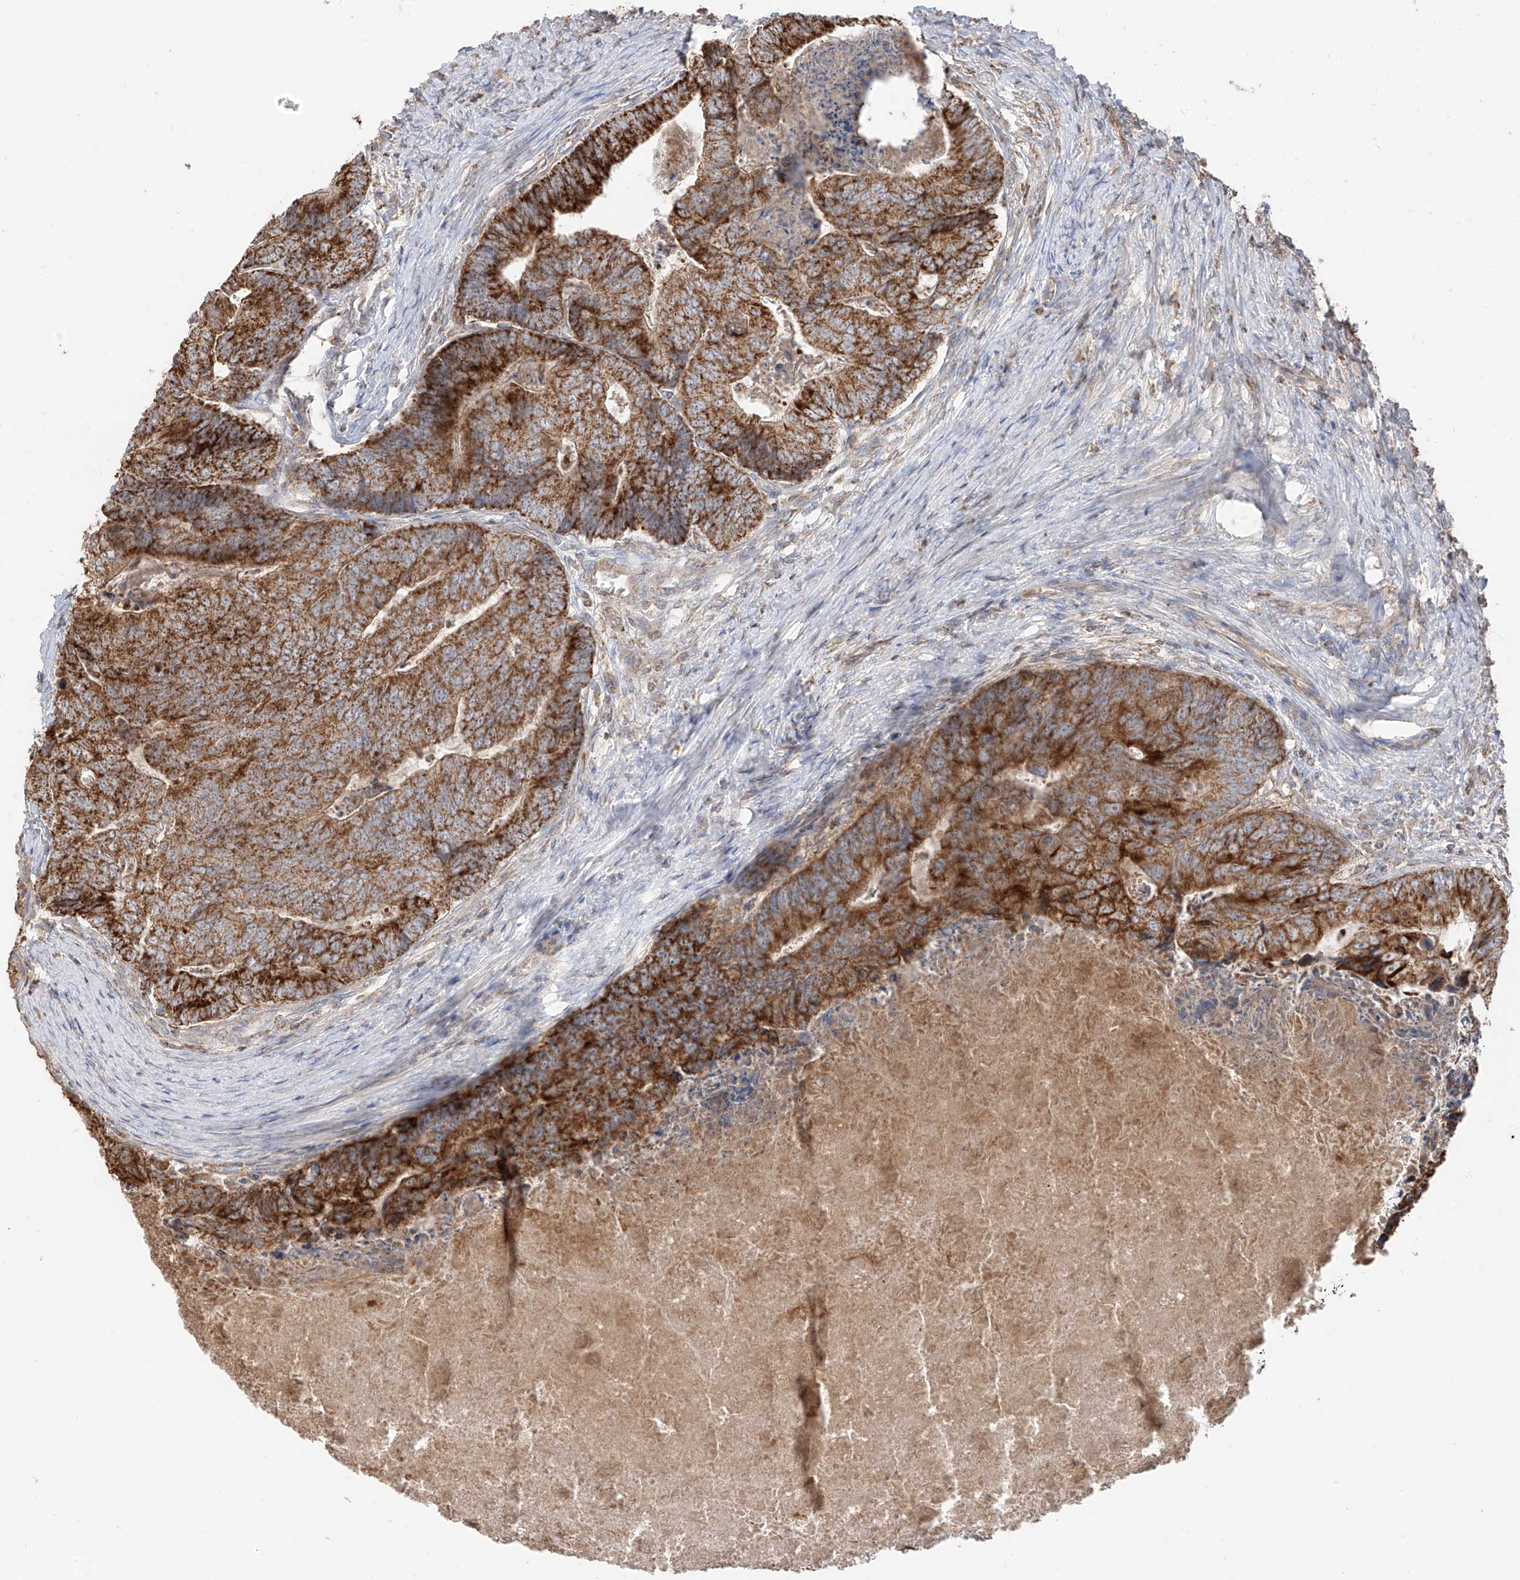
{"staining": {"intensity": "strong", "quantity": ">75%", "location": "cytoplasmic/membranous"}, "tissue": "colorectal cancer", "cell_type": "Tumor cells", "image_type": "cancer", "snomed": [{"axis": "morphology", "description": "Adenocarcinoma, NOS"}, {"axis": "topography", "description": "Colon"}], "caption": "DAB immunohistochemical staining of adenocarcinoma (colorectal) shows strong cytoplasmic/membranous protein expression in approximately >75% of tumor cells. The staining is performed using DAB (3,3'-diaminobenzidine) brown chromogen to label protein expression. The nuclei are counter-stained blue using hematoxylin.", "gene": "ETHE1", "patient": {"sex": "female", "age": 67}}